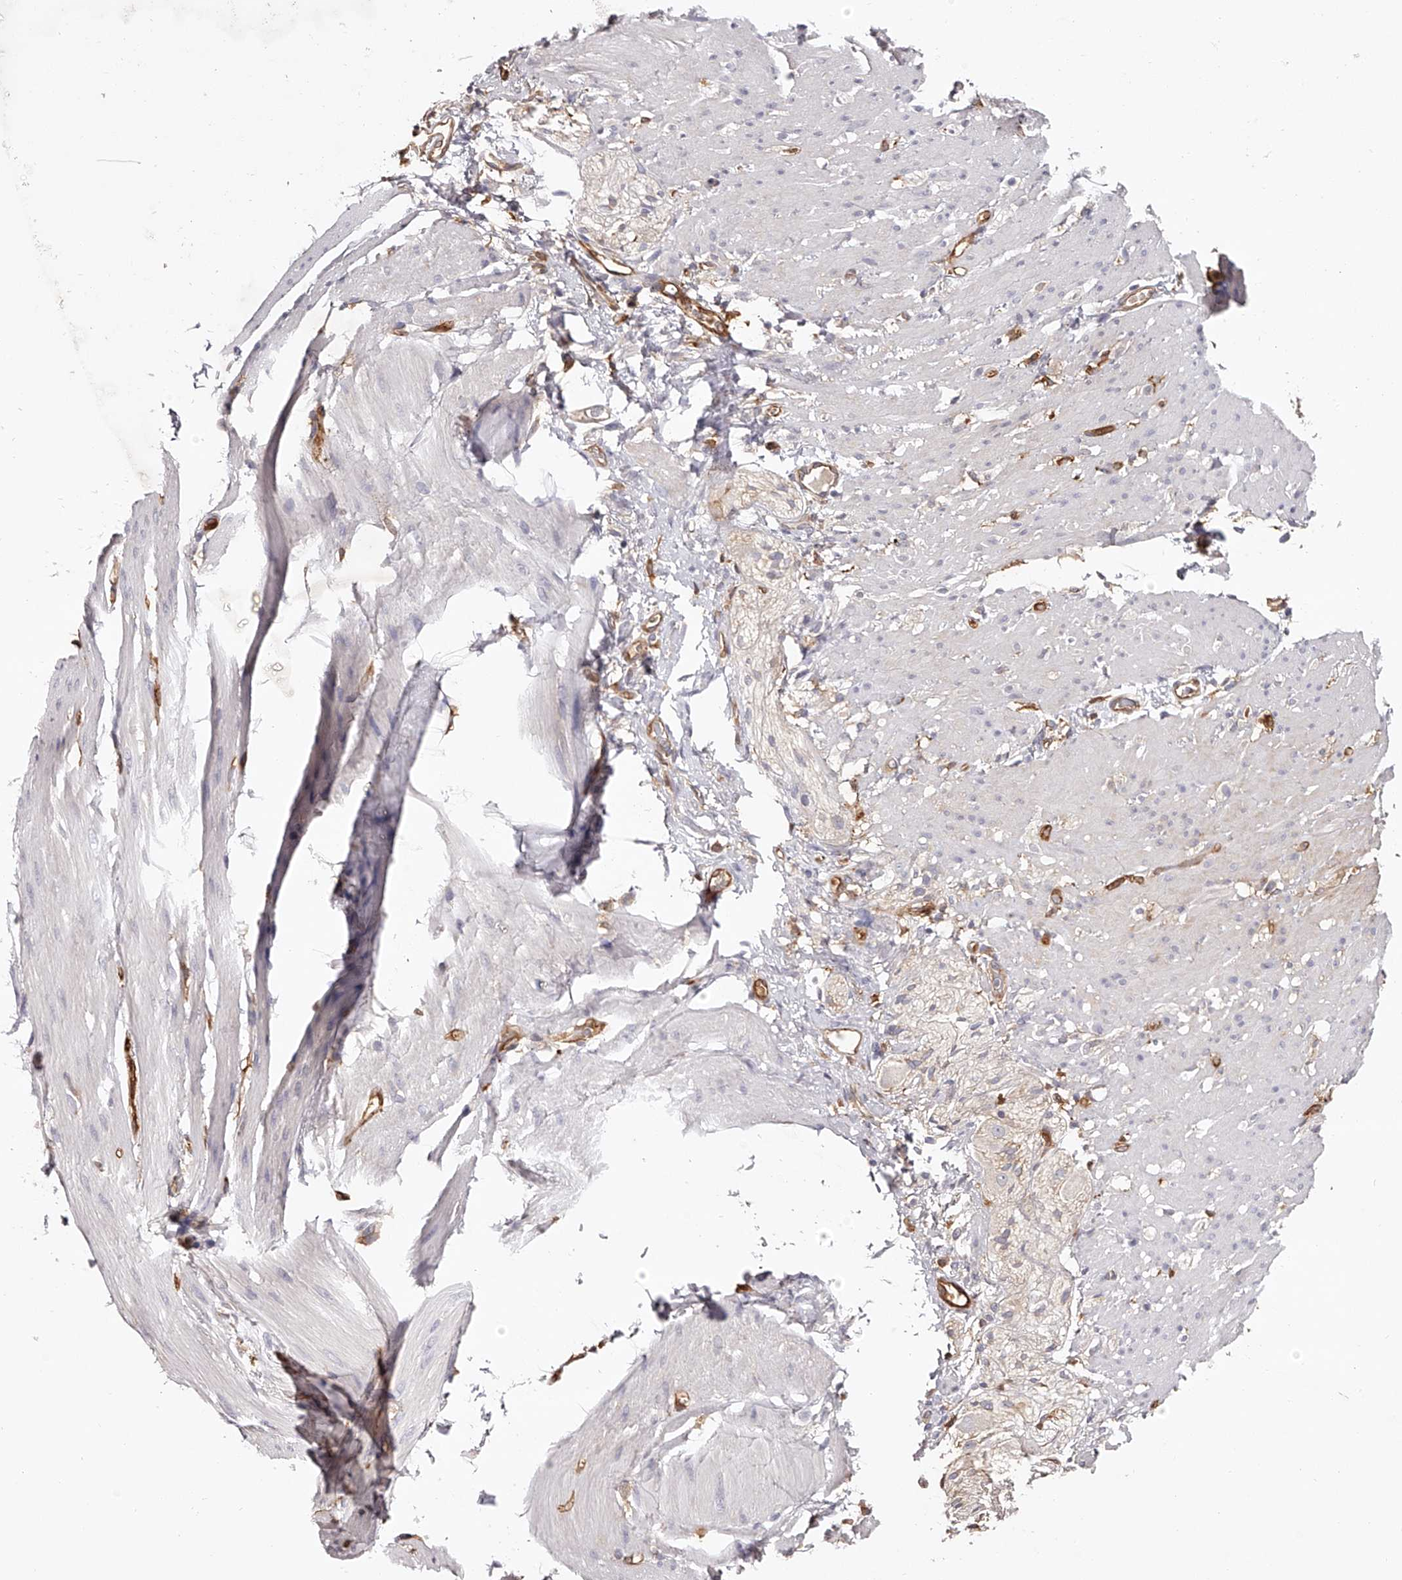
{"staining": {"intensity": "negative", "quantity": "none", "location": "none"}, "tissue": "smooth muscle", "cell_type": "Smooth muscle cells", "image_type": "normal", "snomed": [{"axis": "morphology", "description": "Normal tissue, NOS"}, {"axis": "topography", "description": "Smooth muscle"}, {"axis": "topography", "description": "Small intestine"}], "caption": "Smooth muscle cells show no significant protein expression in normal smooth muscle.", "gene": "LAP3", "patient": {"sex": "female", "age": 84}}